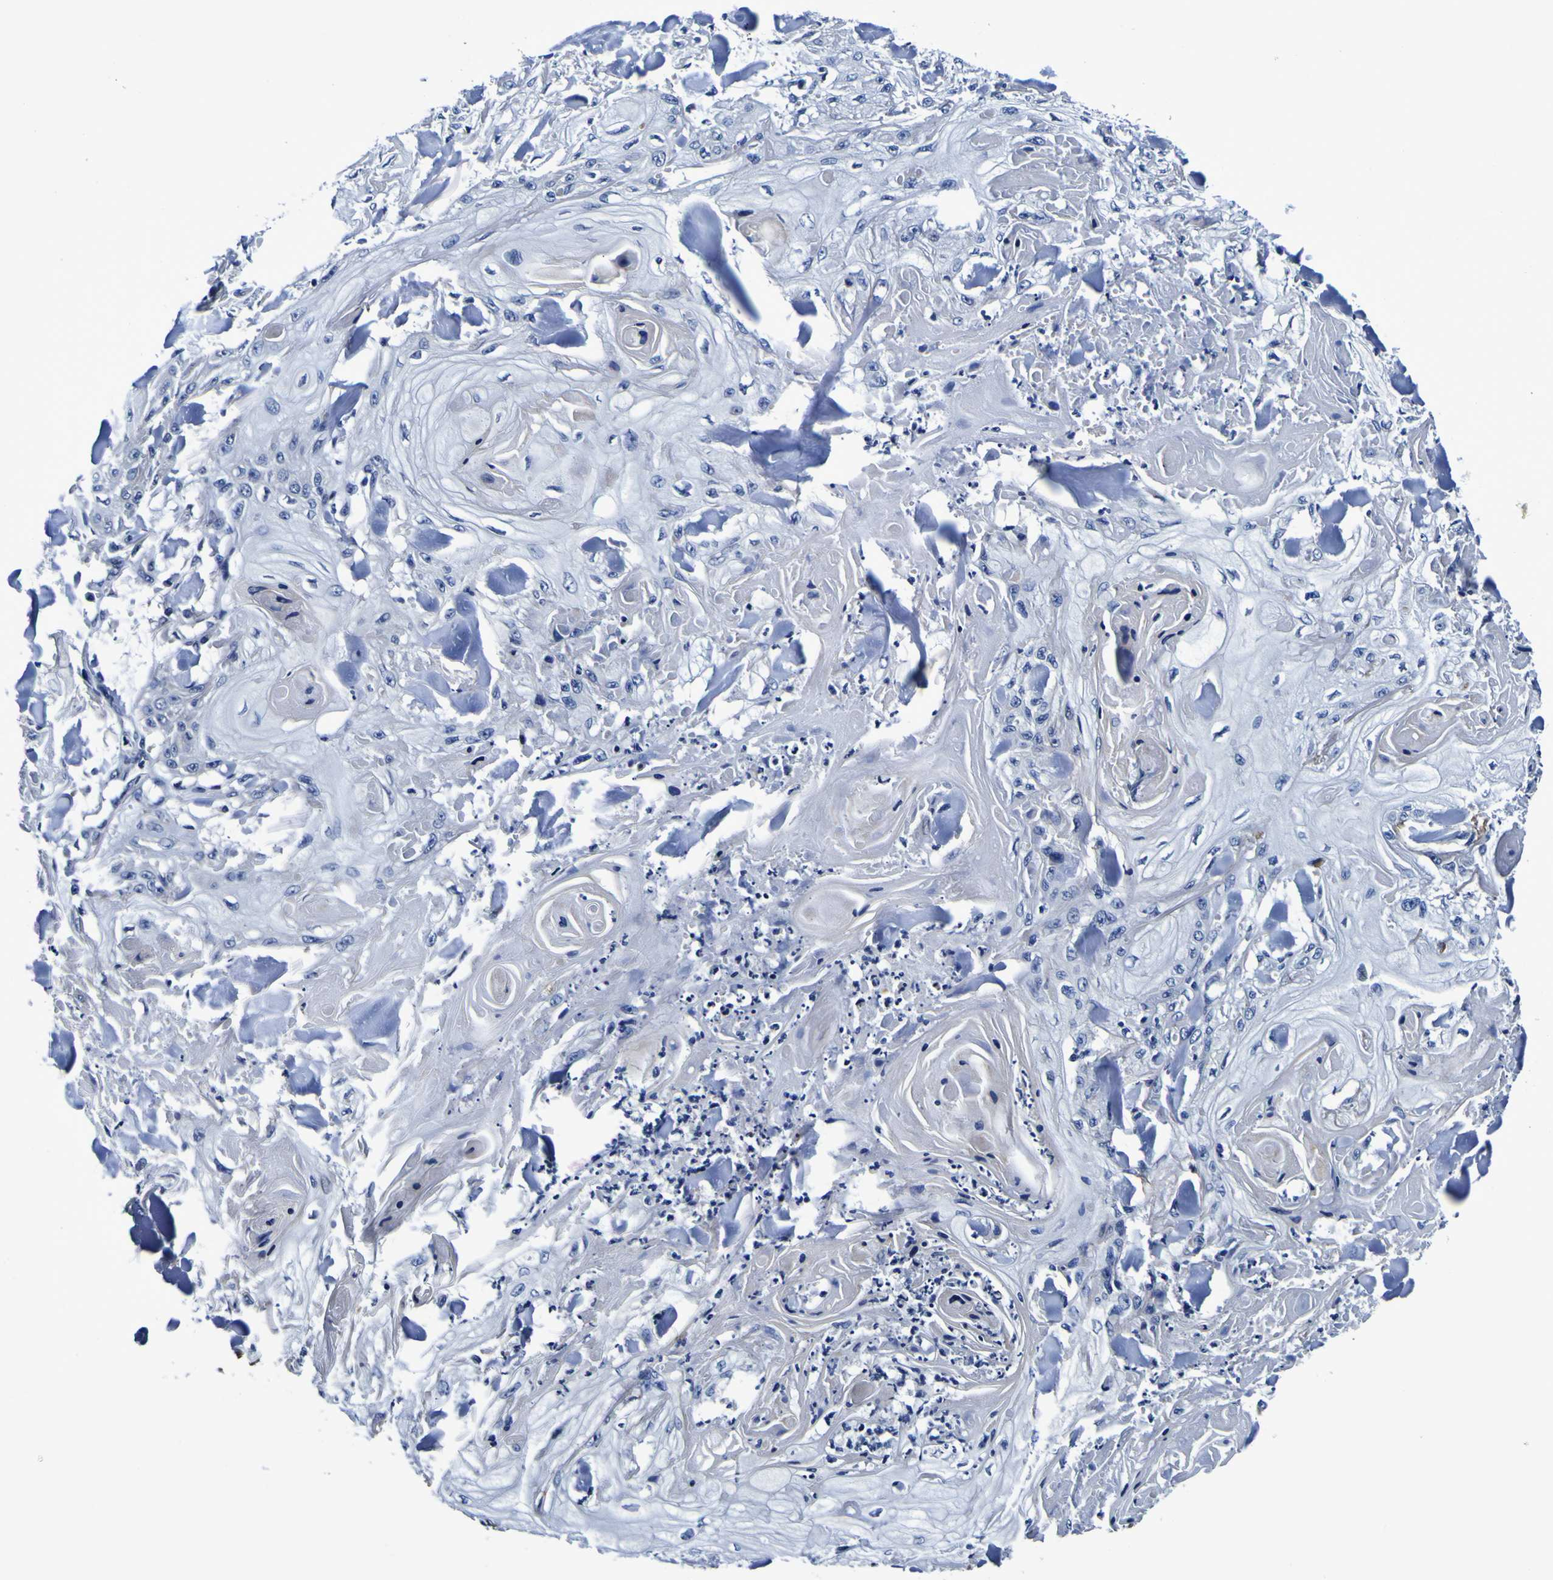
{"staining": {"intensity": "negative", "quantity": "none", "location": "none"}, "tissue": "skin cancer", "cell_type": "Tumor cells", "image_type": "cancer", "snomed": [{"axis": "morphology", "description": "Squamous cell carcinoma, NOS"}, {"axis": "topography", "description": "Skin"}], "caption": "The immunohistochemistry photomicrograph has no significant expression in tumor cells of squamous cell carcinoma (skin) tissue.", "gene": "PDLIM4", "patient": {"sex": "male", "age": 74}}